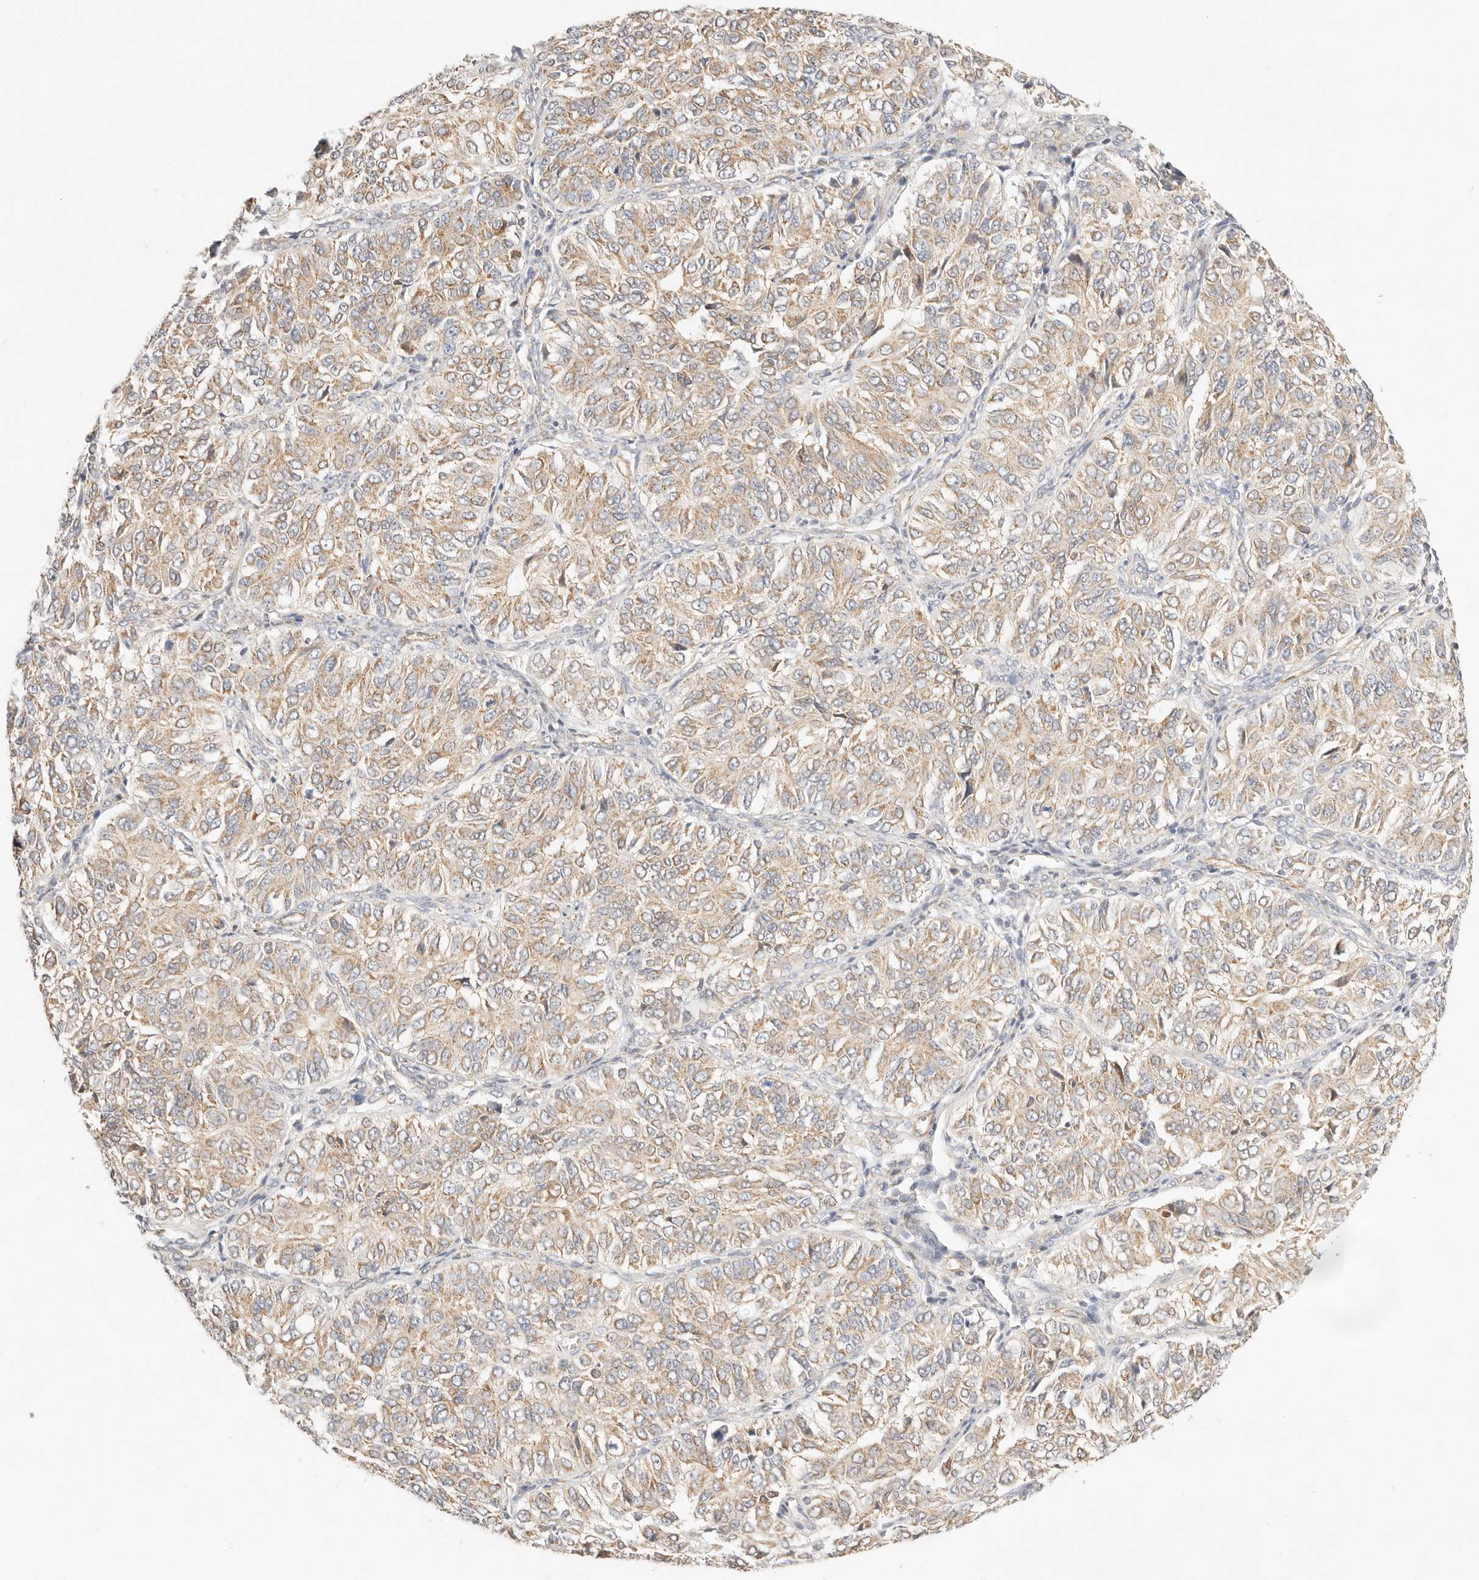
{"staining": {"intensity": "weak", "quantity": ">75%", "location": "cytoplasmic/membranous"}, "tissue": "ovarian cancer", "cell_type": "Tumor cells", "image_type": "cancer", "snomed": [{"axis": "morphology", "description": "Carcinoma, endometroid"}, {"axis": "topography", "description": "Ovary"}], "caption": "A brown stain labels weak cytoplasmic/membranous positivity of a protein in human ovarian cancer tumor cells.", "gene": "ZC3H11A", "patient": {"sex": "female", "age": 51}}